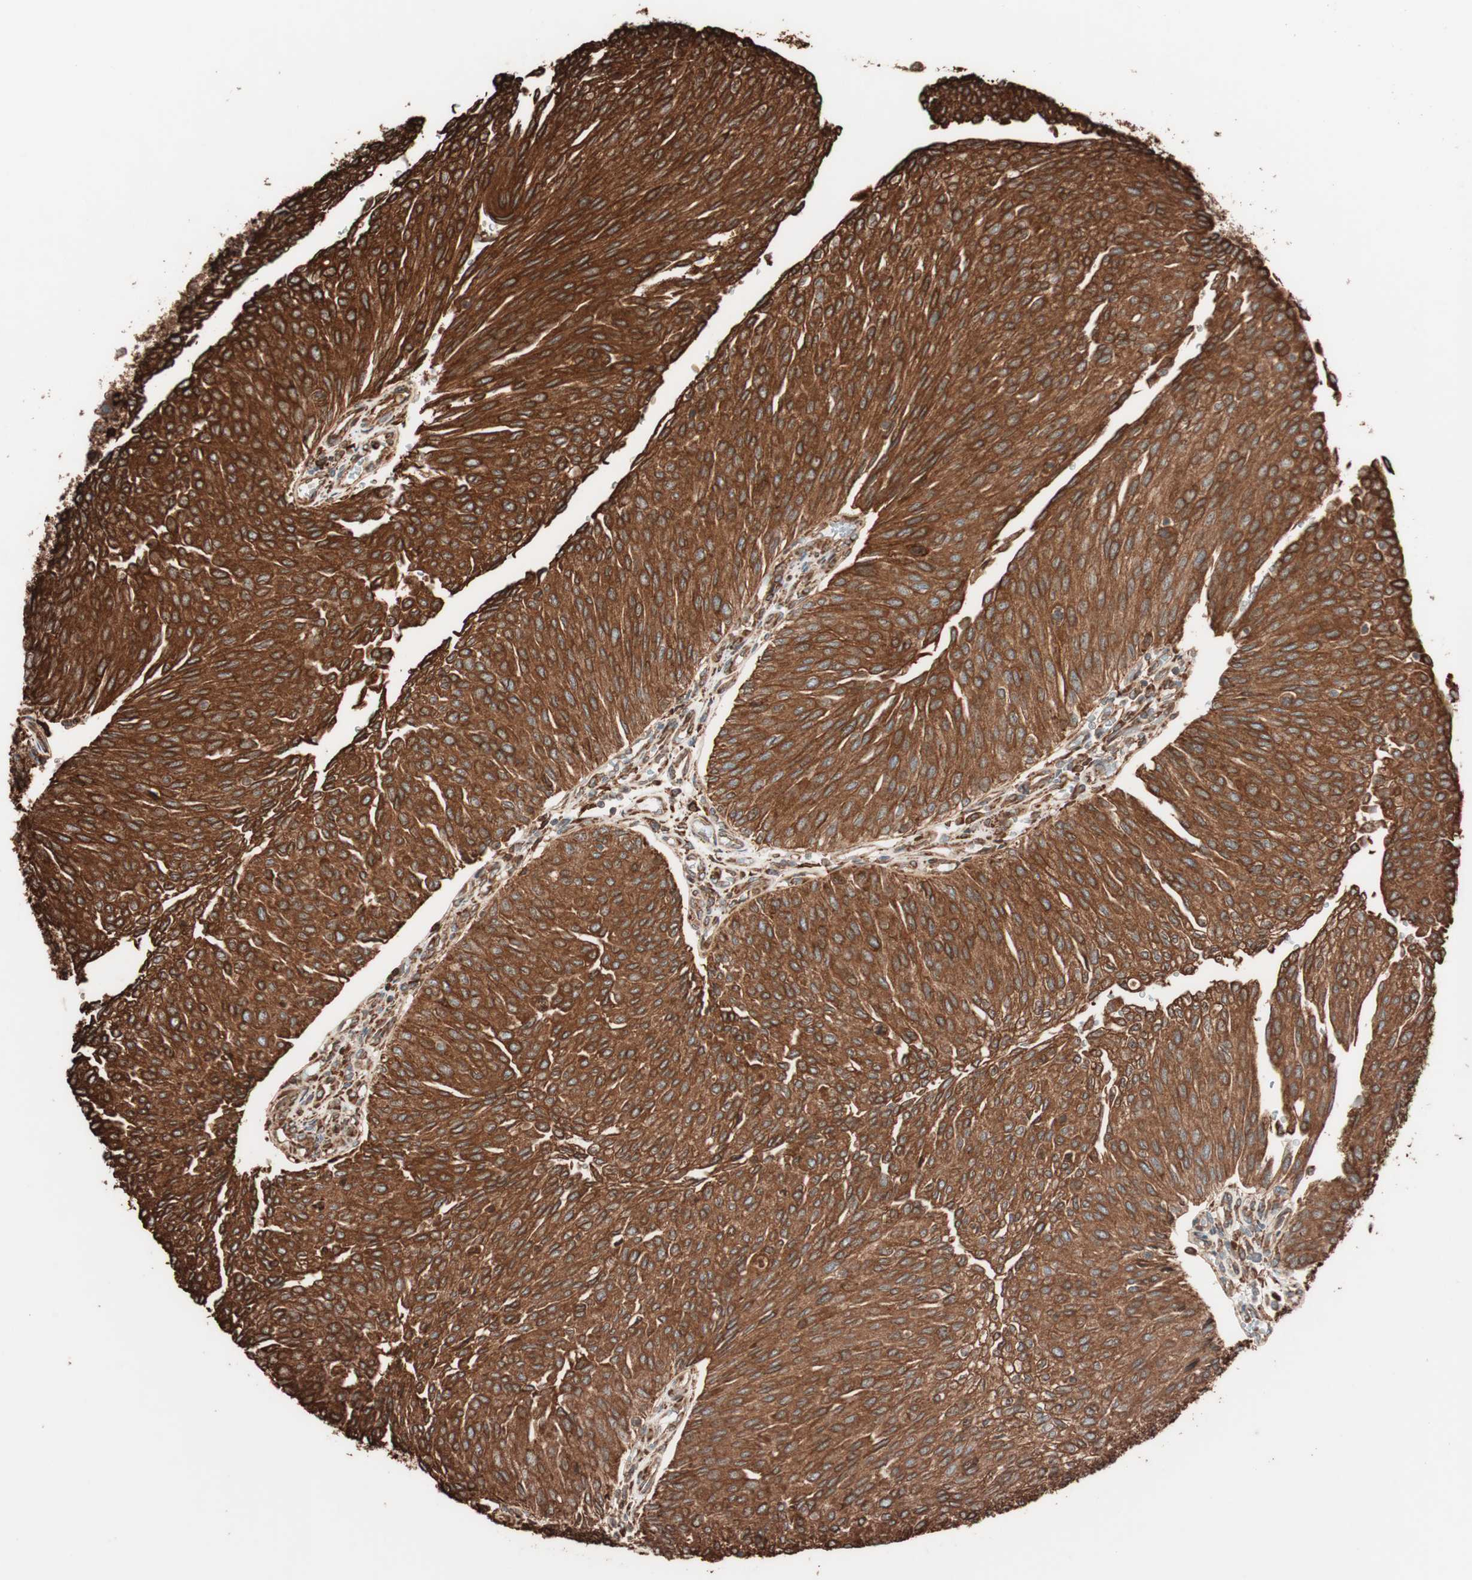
{"staining": {"intensity": "strong", "quantity": ">75%", "location": "cytoplasmic/membranous"}, "tissue": "urothelial cancer", "cell_type": "Tumor cells", "image_type": "cancer", "snomed": [{"axis": "morphology", "description": "Urothelial carcinoma, Low grade"}, {"axis": "topography", "description": "Urinary bladder"}], "caption": "DAB immunohistochemical staining of human urothelial cancer exhibits strong cytoplasmic/membranous protein staining in about >75% of tumor cells.", "gene": "VEGFA", "patient": {"sex": "female", "age": 79}}